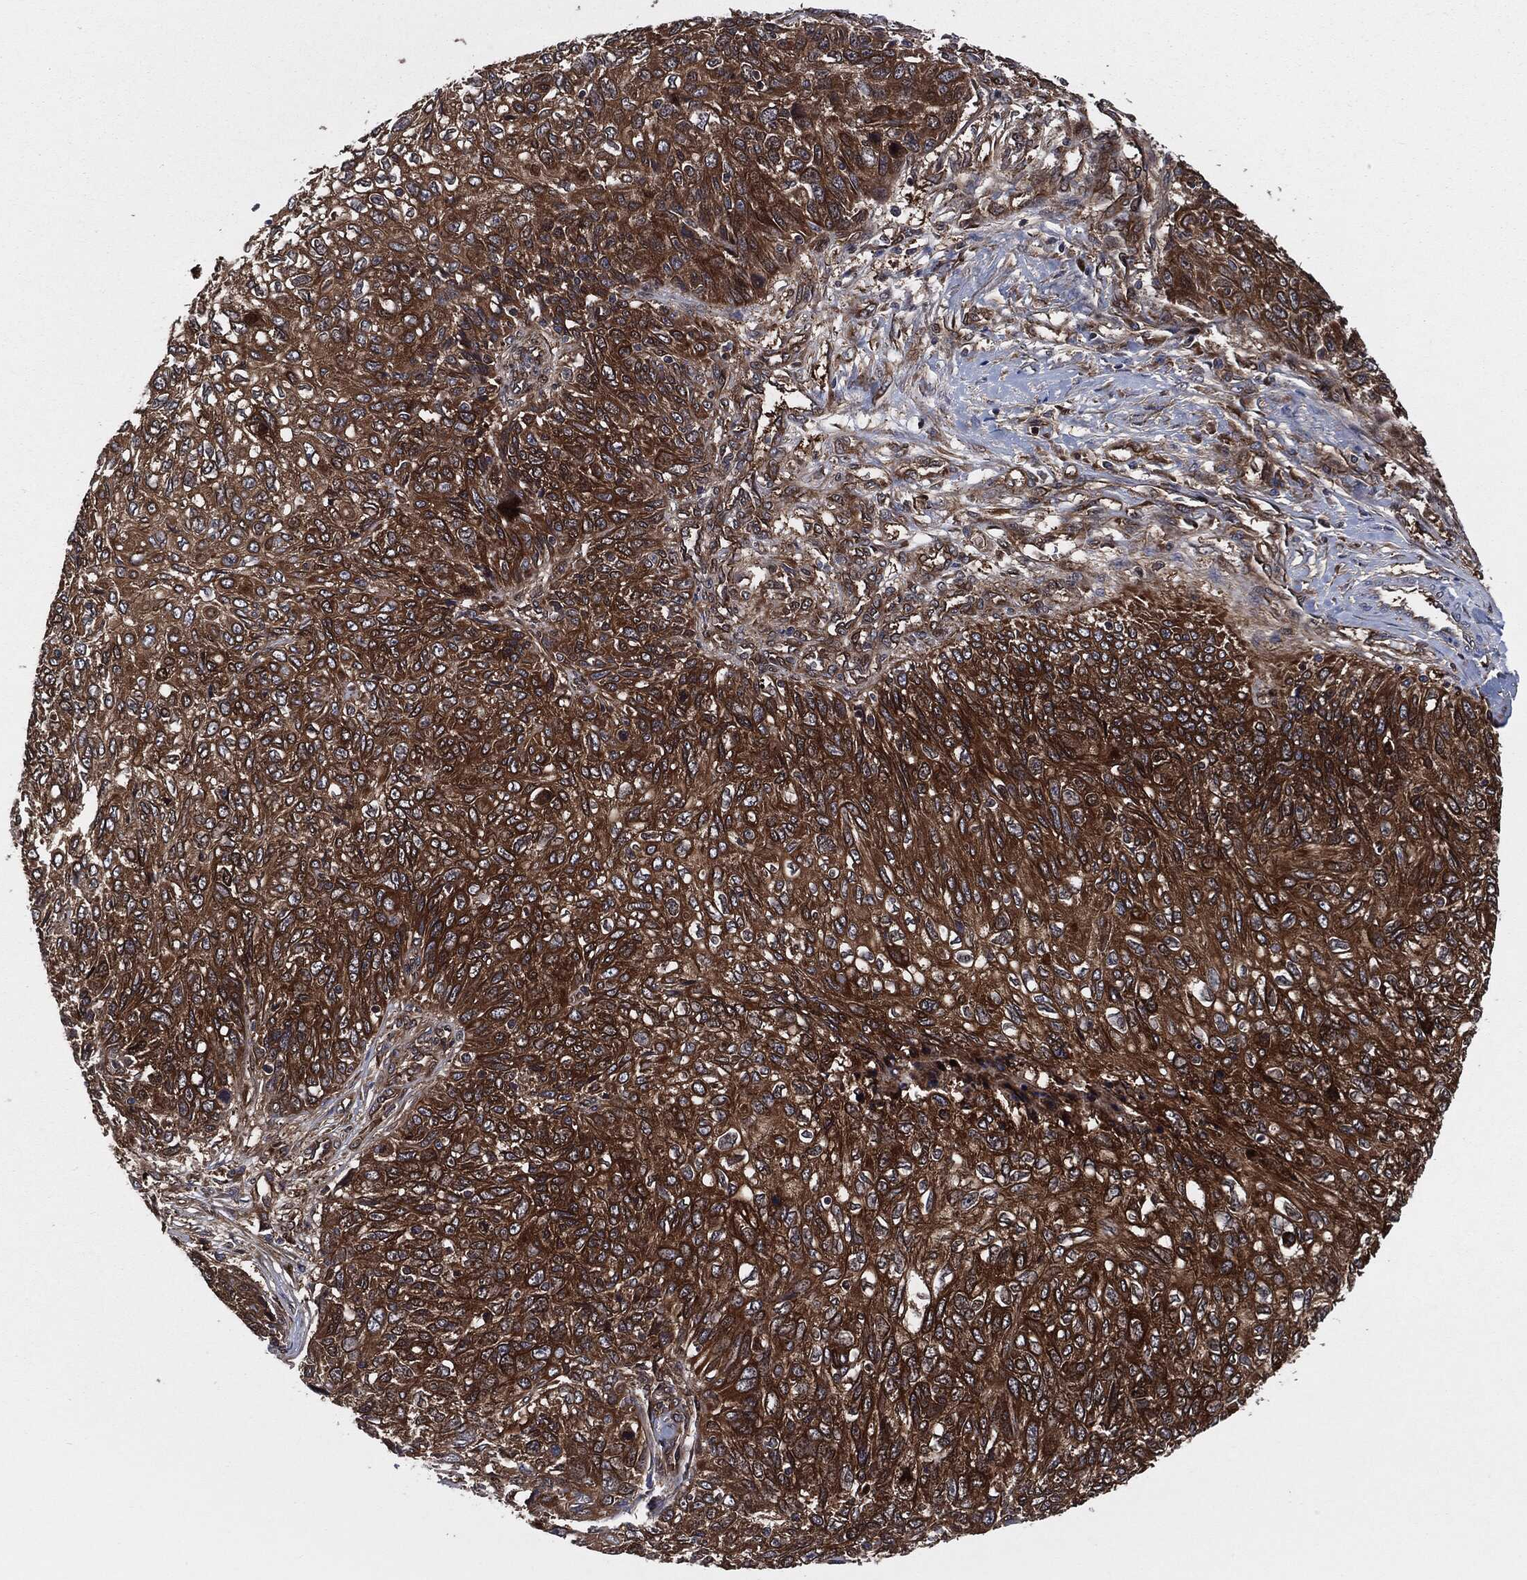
{"staining": {"intensity": "strong", "quantity": ">75%", "location": "cytoplasmic/membranous"}, "tissue": "skin cancer", "cell_type": "Tumor cells", "image_type": "cancer", "snomed": [{"axis": "morphology", "description": "Squamous cell carcinoma, NOS"}, {"axis": "topography", "description": "Skin"}], "caption": "Immunohistochemistry (DAB (3,3'-diaminobenzidine)) staining of human squamous cell carcinoma (skin) displays strong cytoplasmic/membranous protein positivity in about >75% of tumor cells.", "gene": "XPNPEP1", "patient": {"sex": "male", "age": 92}}